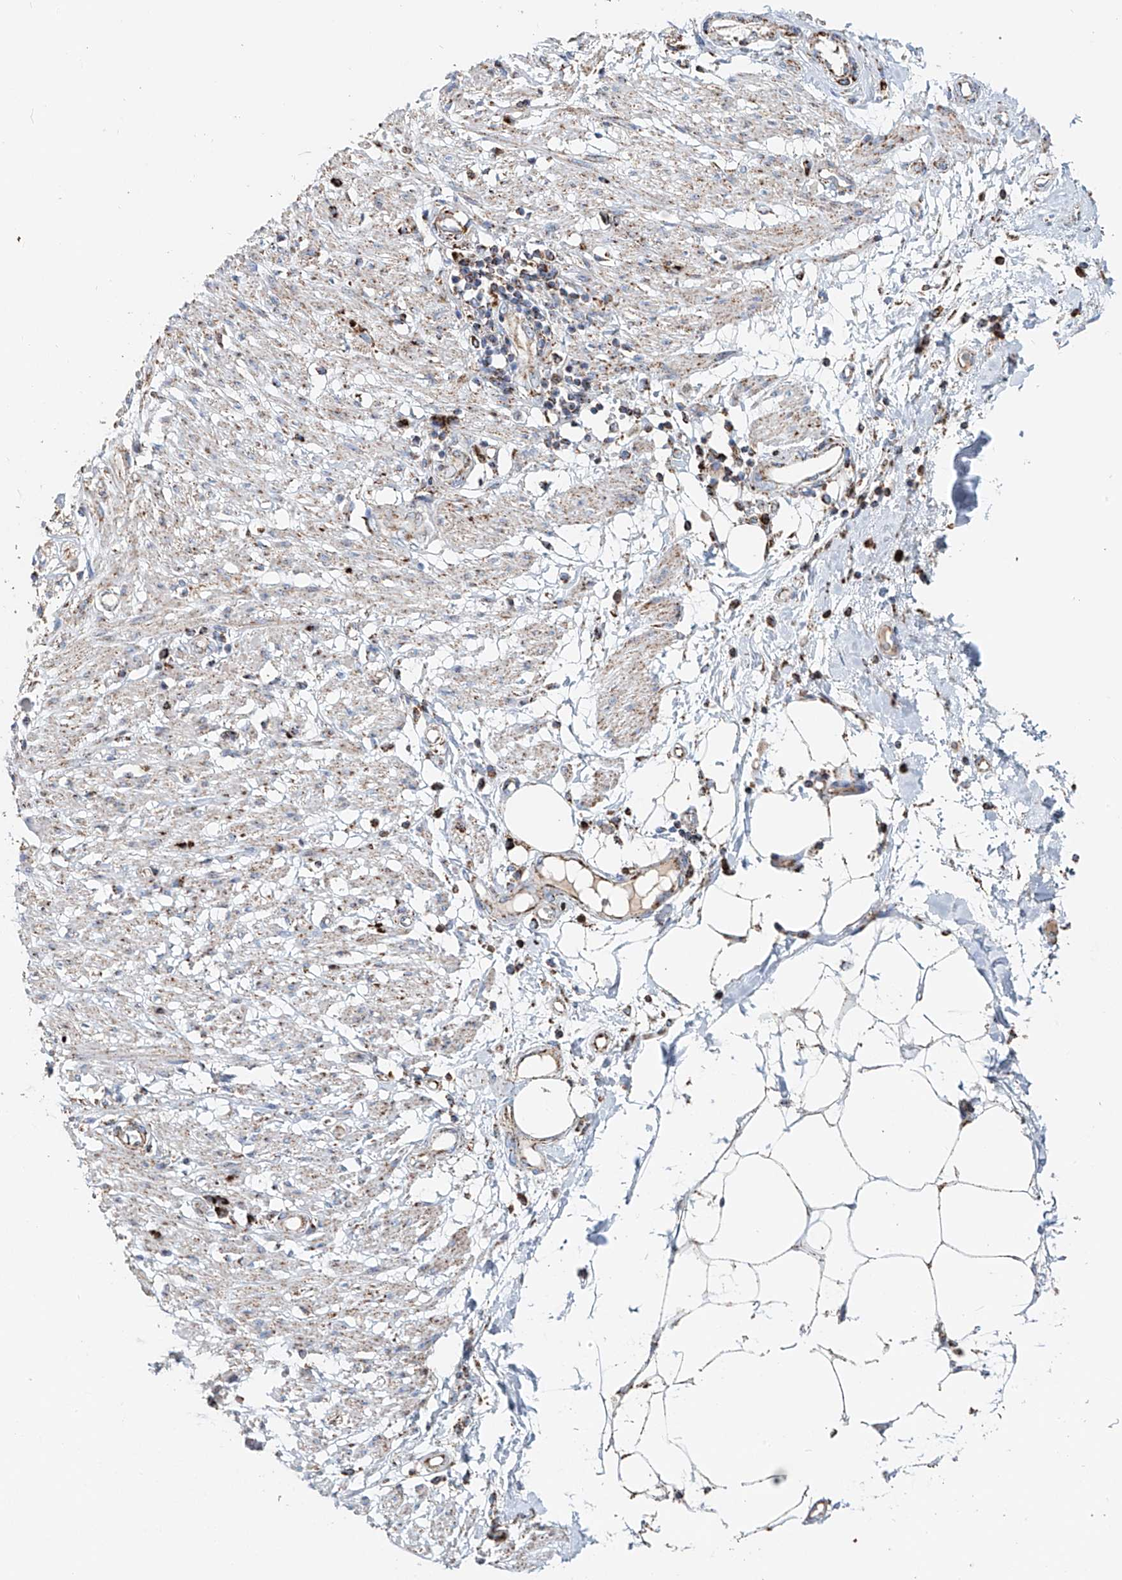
{"staining": {"intensity": "weak", "quantity": "<25%", "location": "cytoplasmic/membranous"}, "tissue": "smooth muscle", "cell_type": "Smooth muscle cells", "image_type": "normal", "snomed": [{"axis": "morphology", "description": "Normal tissue, NOS"}, {"axis": "morphology", "description": "Adenocarcinoma, NOS"}, {"axis": "topography", "description": "Smooth muscle"}, {"axis": "topography", "description": "Colon"}], "caption": "DAB (3,3'-diaminobenzidine) immunohistochemical staining of benign human smooth muscle reveals no significant expression in smooth muscle cells.", "gene": "CARD10", "patient": {"sex": "male", "age": 14}}